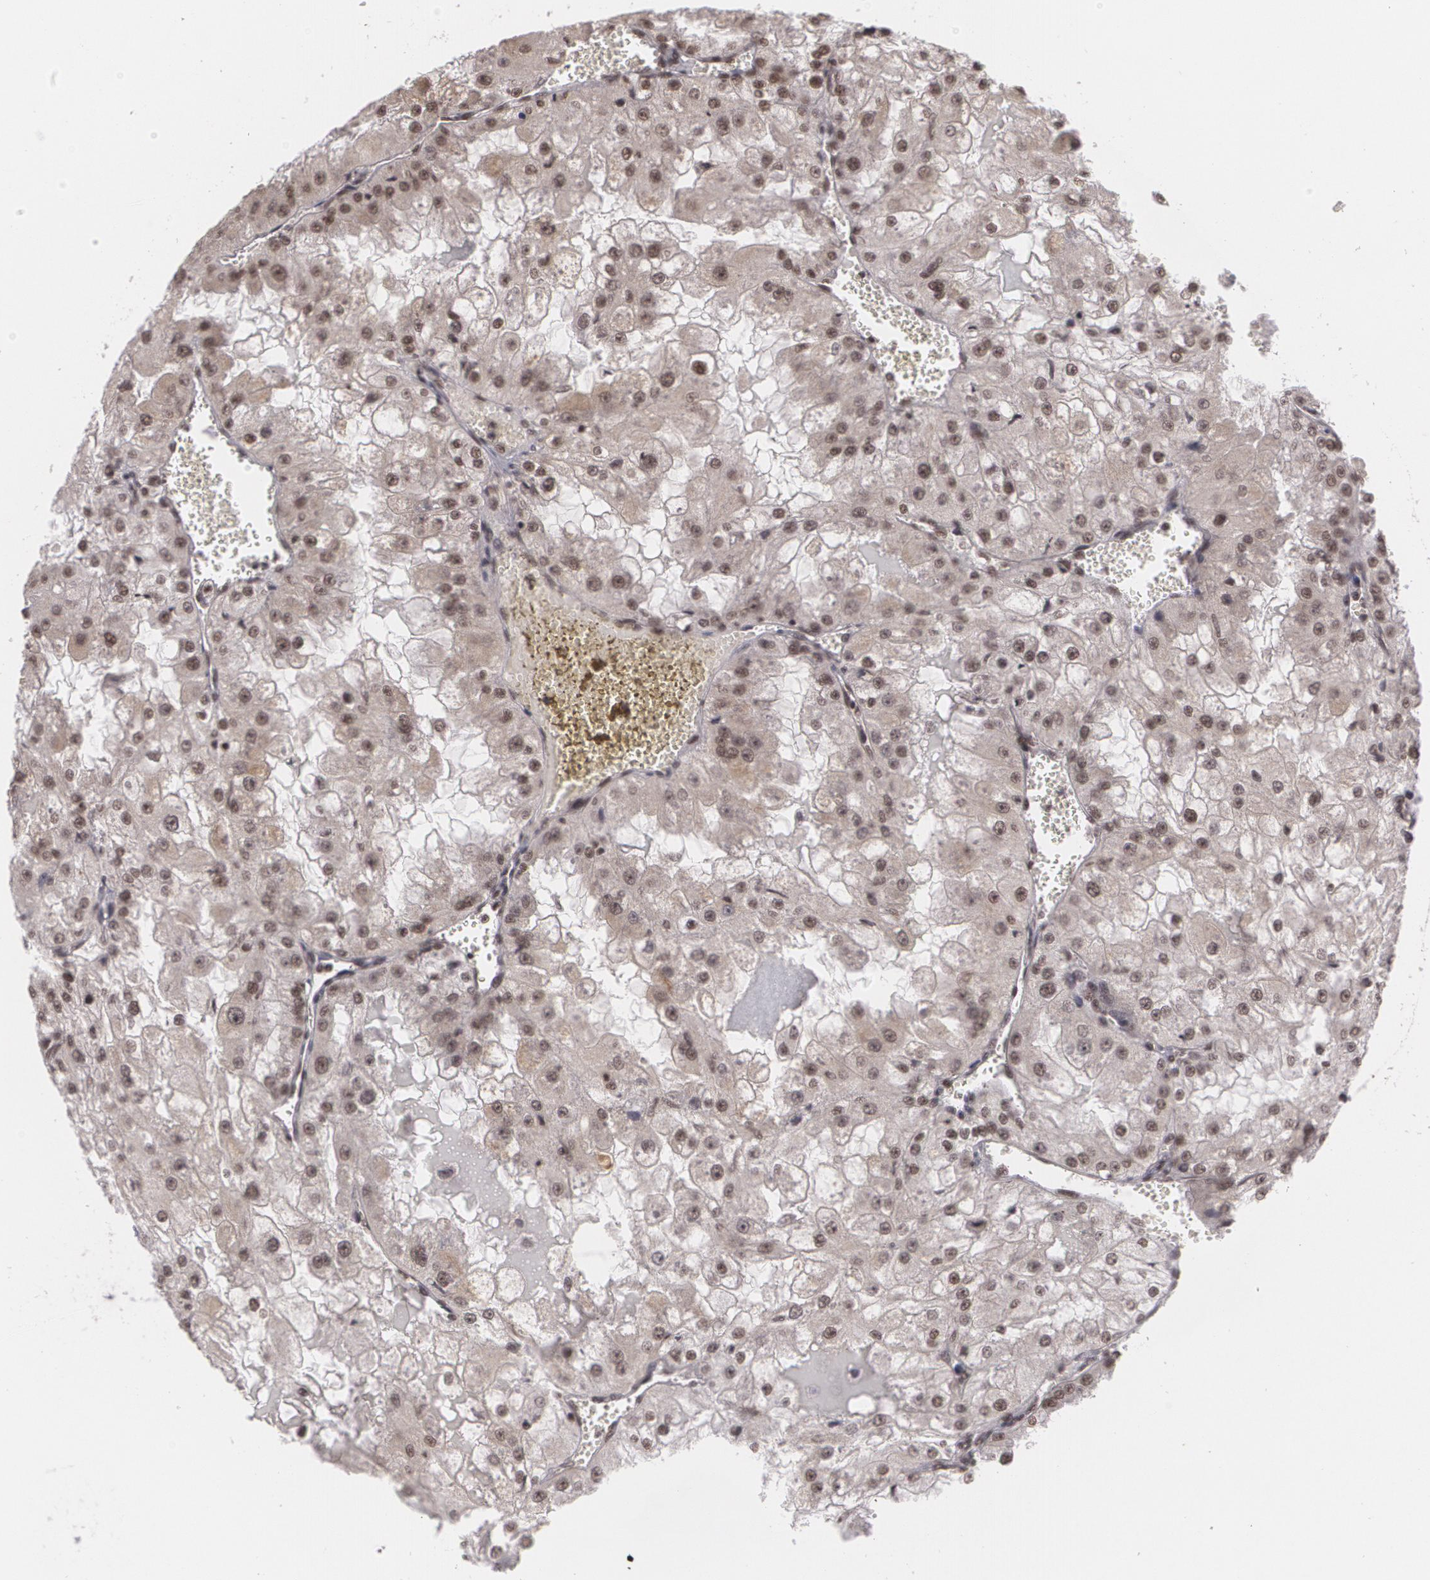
{"staining": {"intensity": "weak", "quantity": ">75%", "location": "nuclear"}, "tissue": "renal cancer", "cell_type": "Tumor cells", "image_type": "cancer", "snomed": [{"axis": "morphology", "description": "Adenocarcinoma, NOS"}, {"axis": "topography", "description": "Kidney"}], "caption": "Renal cancer (adenocarcinoma) stained for a protein (brown) exhibits weak nuclear positive expression in approximately >75% of tumor cells.", "gene": "RXRB", "patient": {"sex": "female", "age": 74}}